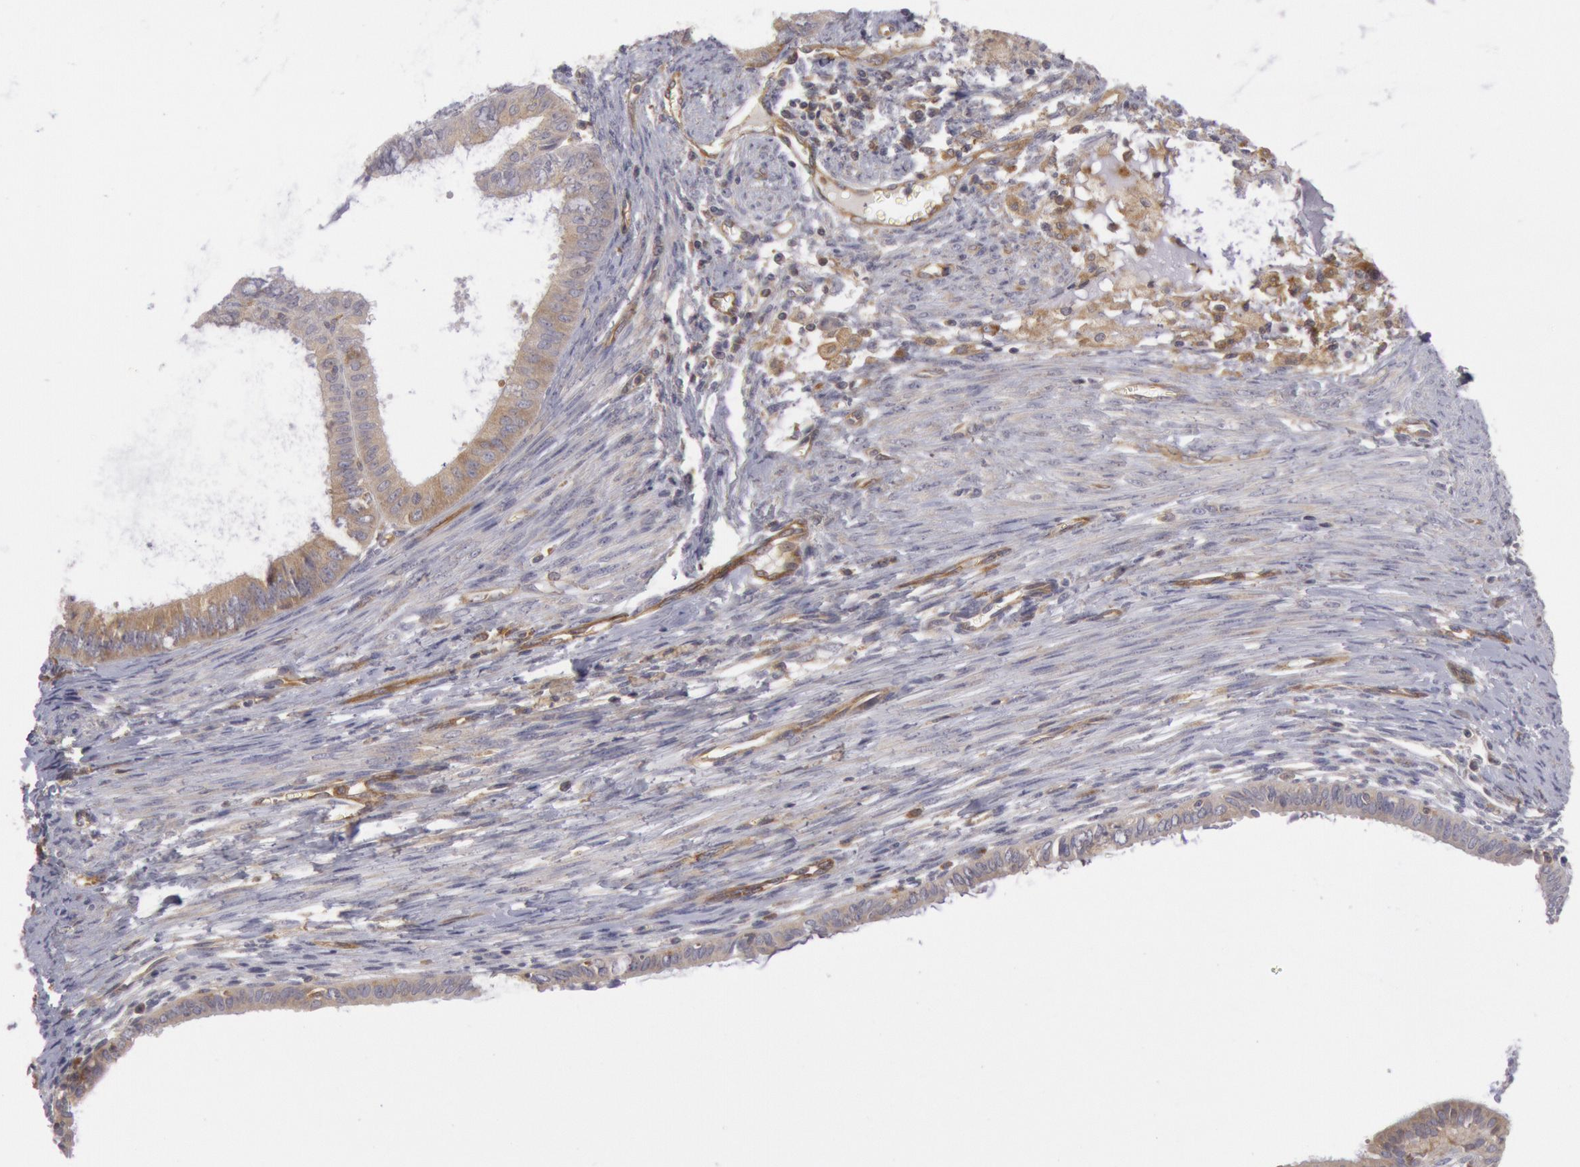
{"staining": {"intensity": "weak", "quantity": ">75%", "location": "cytoplasmic/membranous"}, "tissue": "endometrial cancer", "cell_type": "Tumor cells", "image_type": "cancer", "snomed": [{"axis": "morphology", "description": "Adenocarcinoma, NOS"}, {"axis": "topography", "description": "Endometrium"}], "caption": "High-magnification brightfield microscopy of endometrial cancer (adenocarcinoma) stained with DAB (3,3'-diaminobenzidine) (brown) and counterstained with hematoxylin (blue). tumor cells exhibit weak cytoplasmic/membranous staining is seen in approximately>75% of cells.", "gene": "IKBKB", "patient": {"sex": "female", "age": 76}}